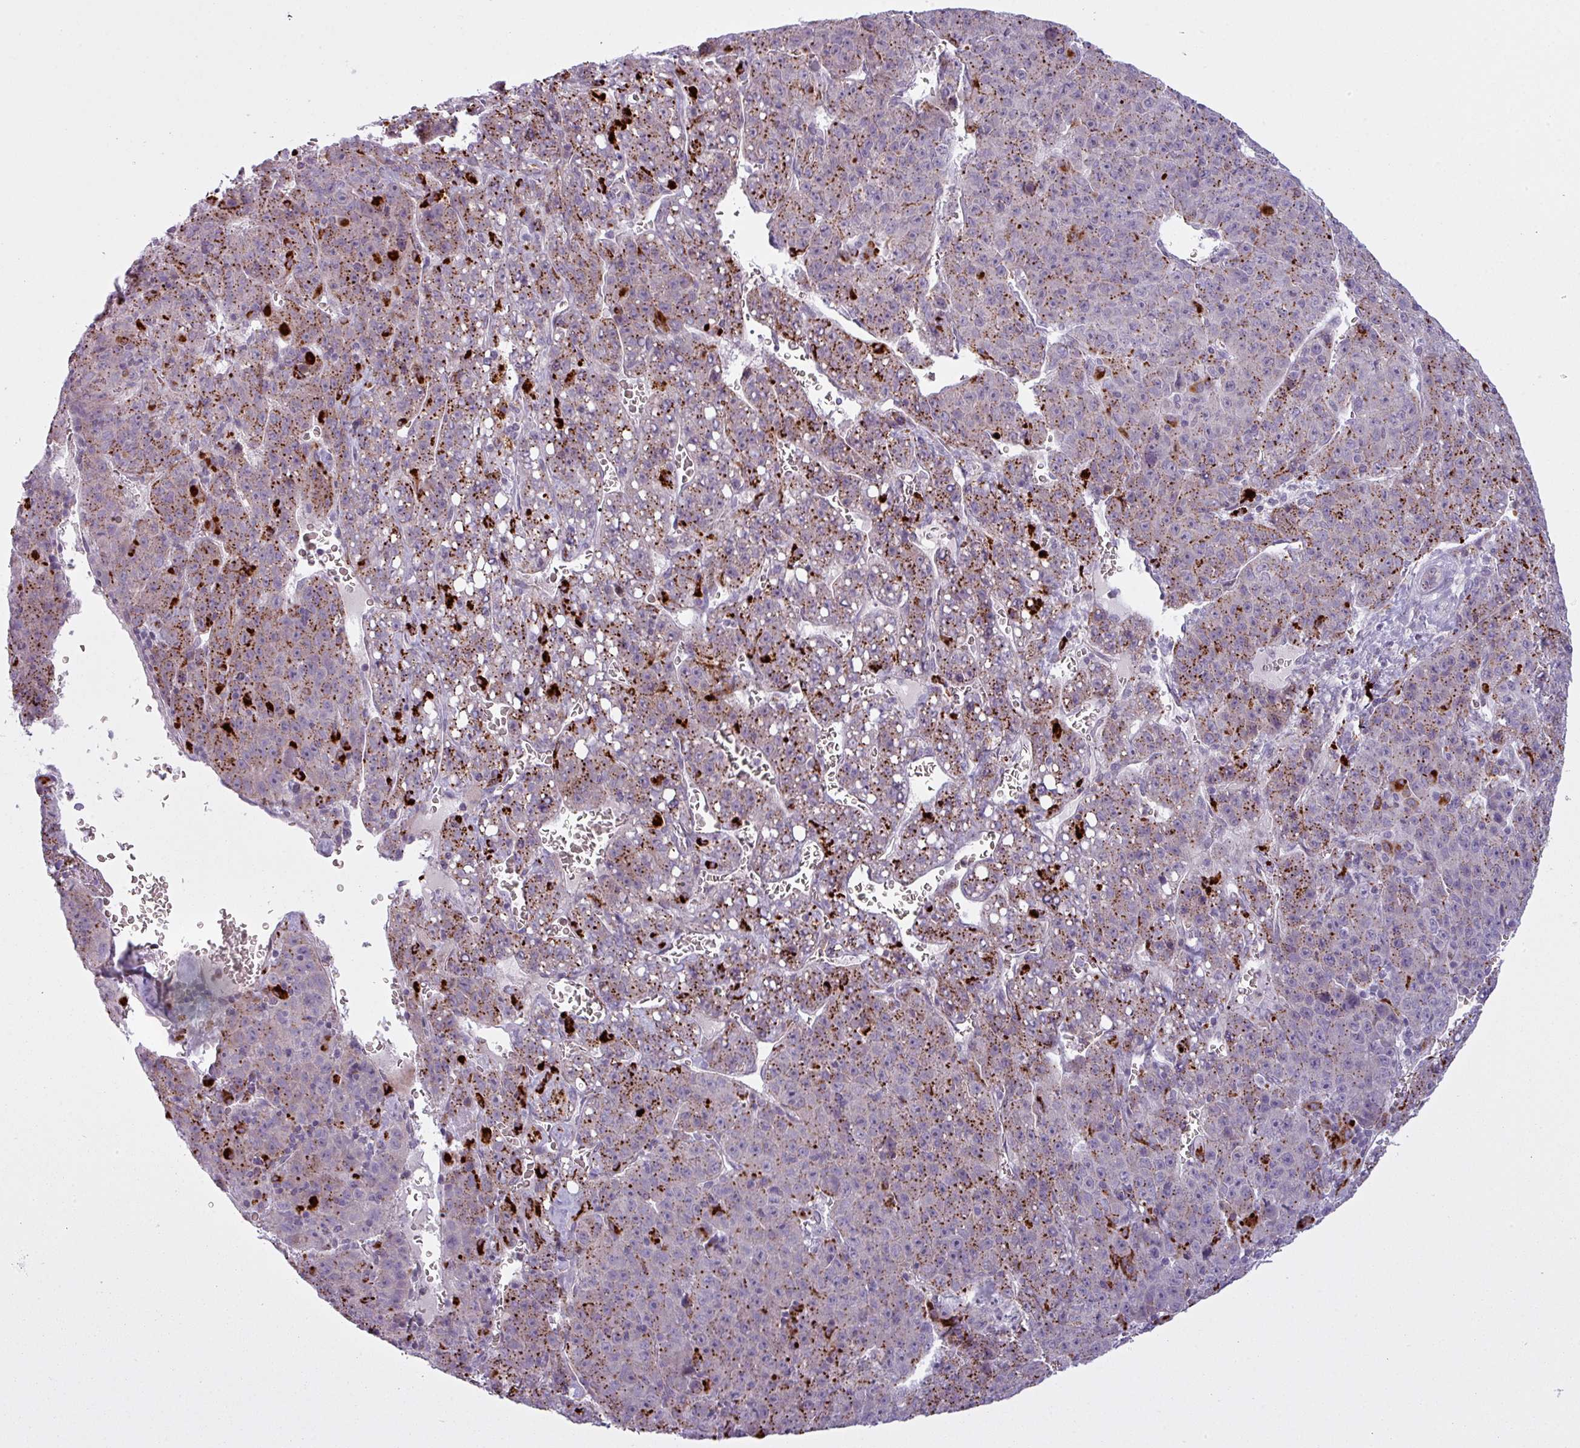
{"staining": {"intensity": "strong", "quantity": "25%-75%", "location": "cytoplasmic/membranous"}, "tissue": "liver cancer", "cell_type": "Tumor cells", "image_type": "cancer", "snomed": [{"axis": "morphology", "description": "Carcinoma, Hepatocellular, NOS"}, {"axis": "topography", "description": "Liver"}], "caption": "This is an image of IHC staining of liver cancer (hepatocellular carcinoma), which shows strong positivity in the cytoplasmic/membranous of tumor cells.", "gene": "MAP7D2", "patient": {"sex": "female", "age": 53}}